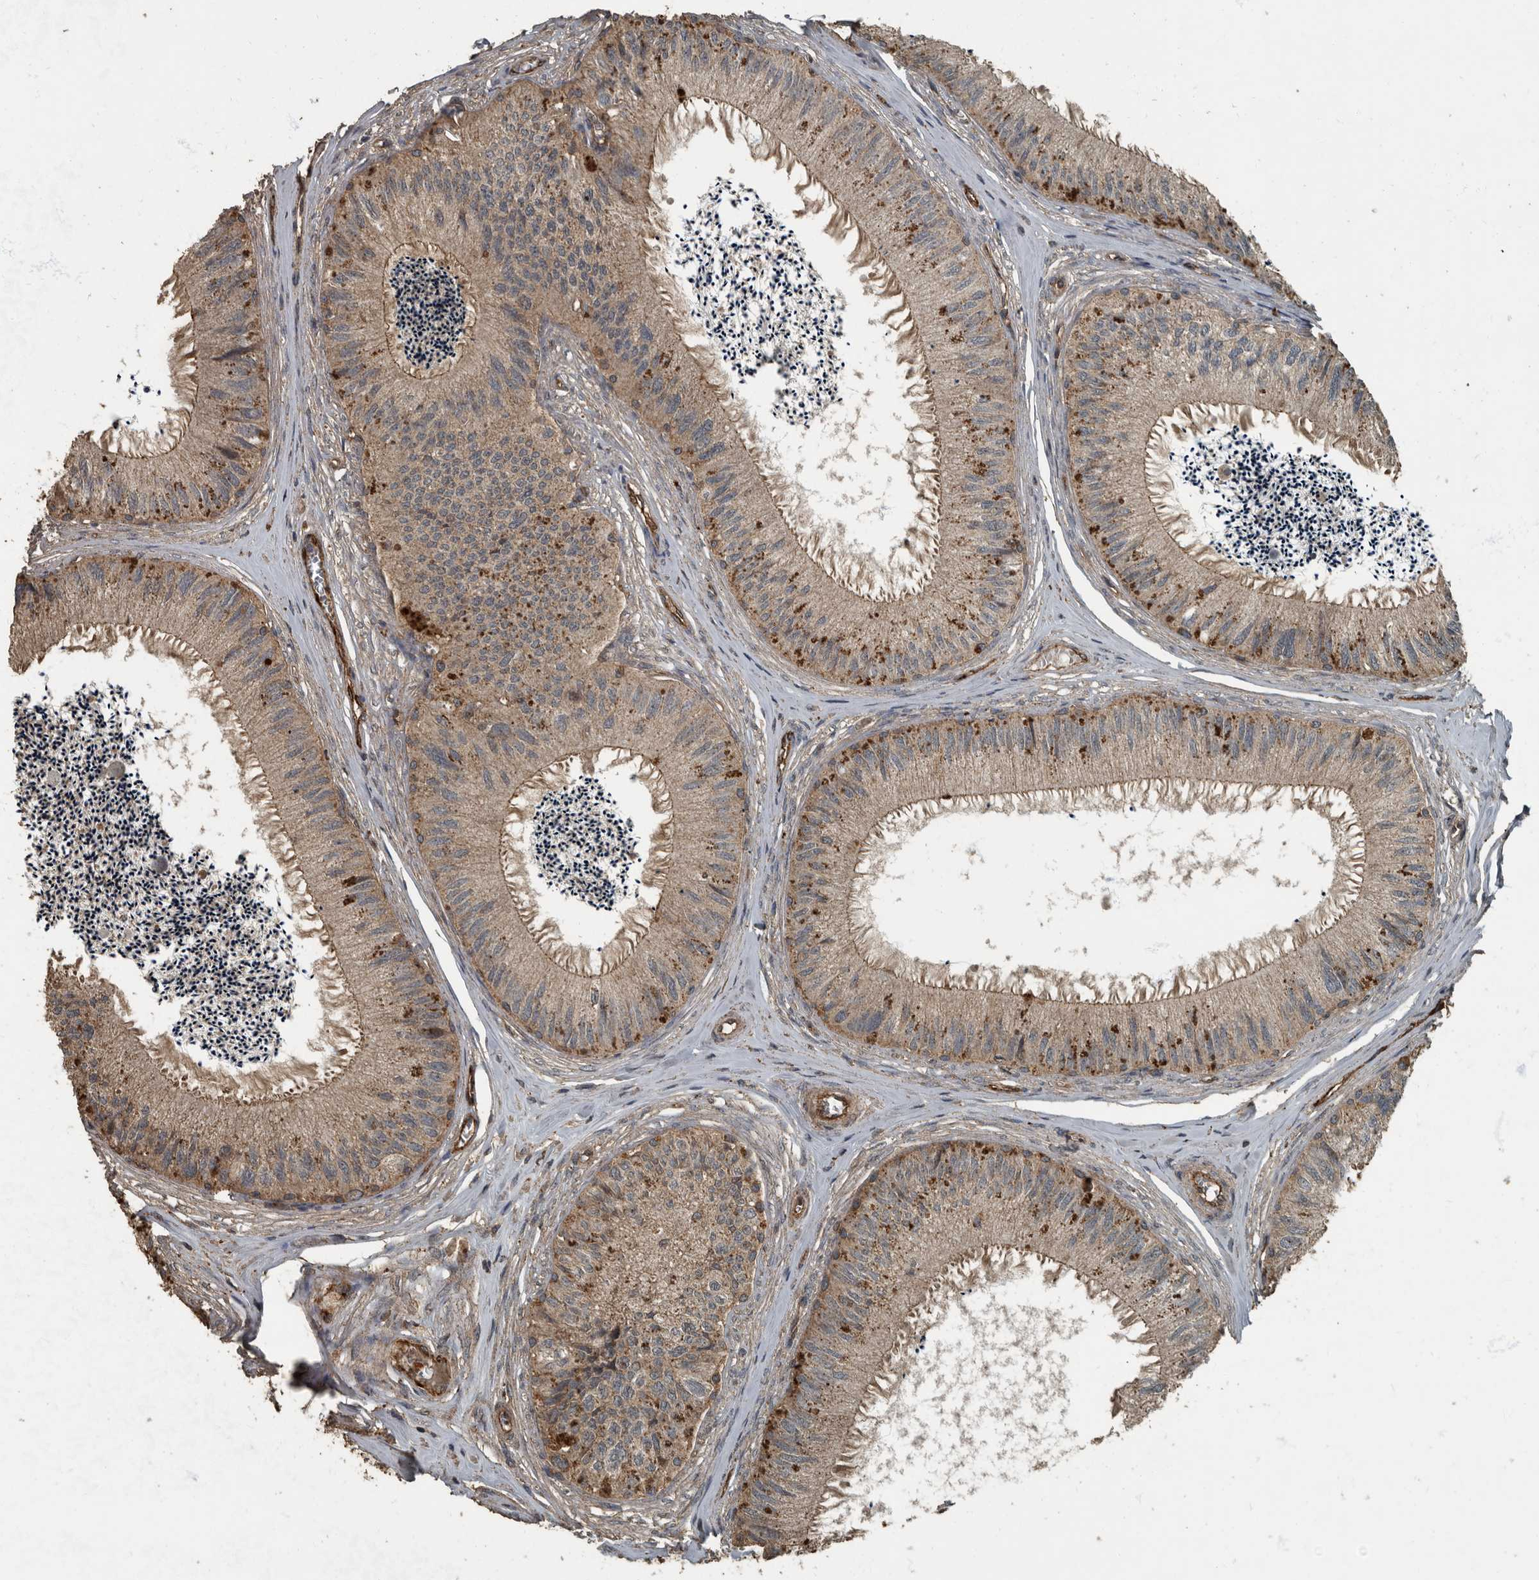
{"staining": {"intensity": "moderate", "quantity": ">75%", "location": "cytoplasmic/membranous"}, "tissue": "epididymis", "cell_type": "Glandular cells", "image_type": "normal", "snomed": [{"axis": "morphology", "description": "Normal tissue, NOS"}, {"axis": "topography", "description": "Epididymis"}], "caption": "Approximately >75% of glandular cells in unremarkable epididymis show moderate cytoplasmic/membranous protein positivity as visualized by brown immunohistochemical staining.", "gene": "IL15RA", "patient": {"sex": "male", "age": 79}}